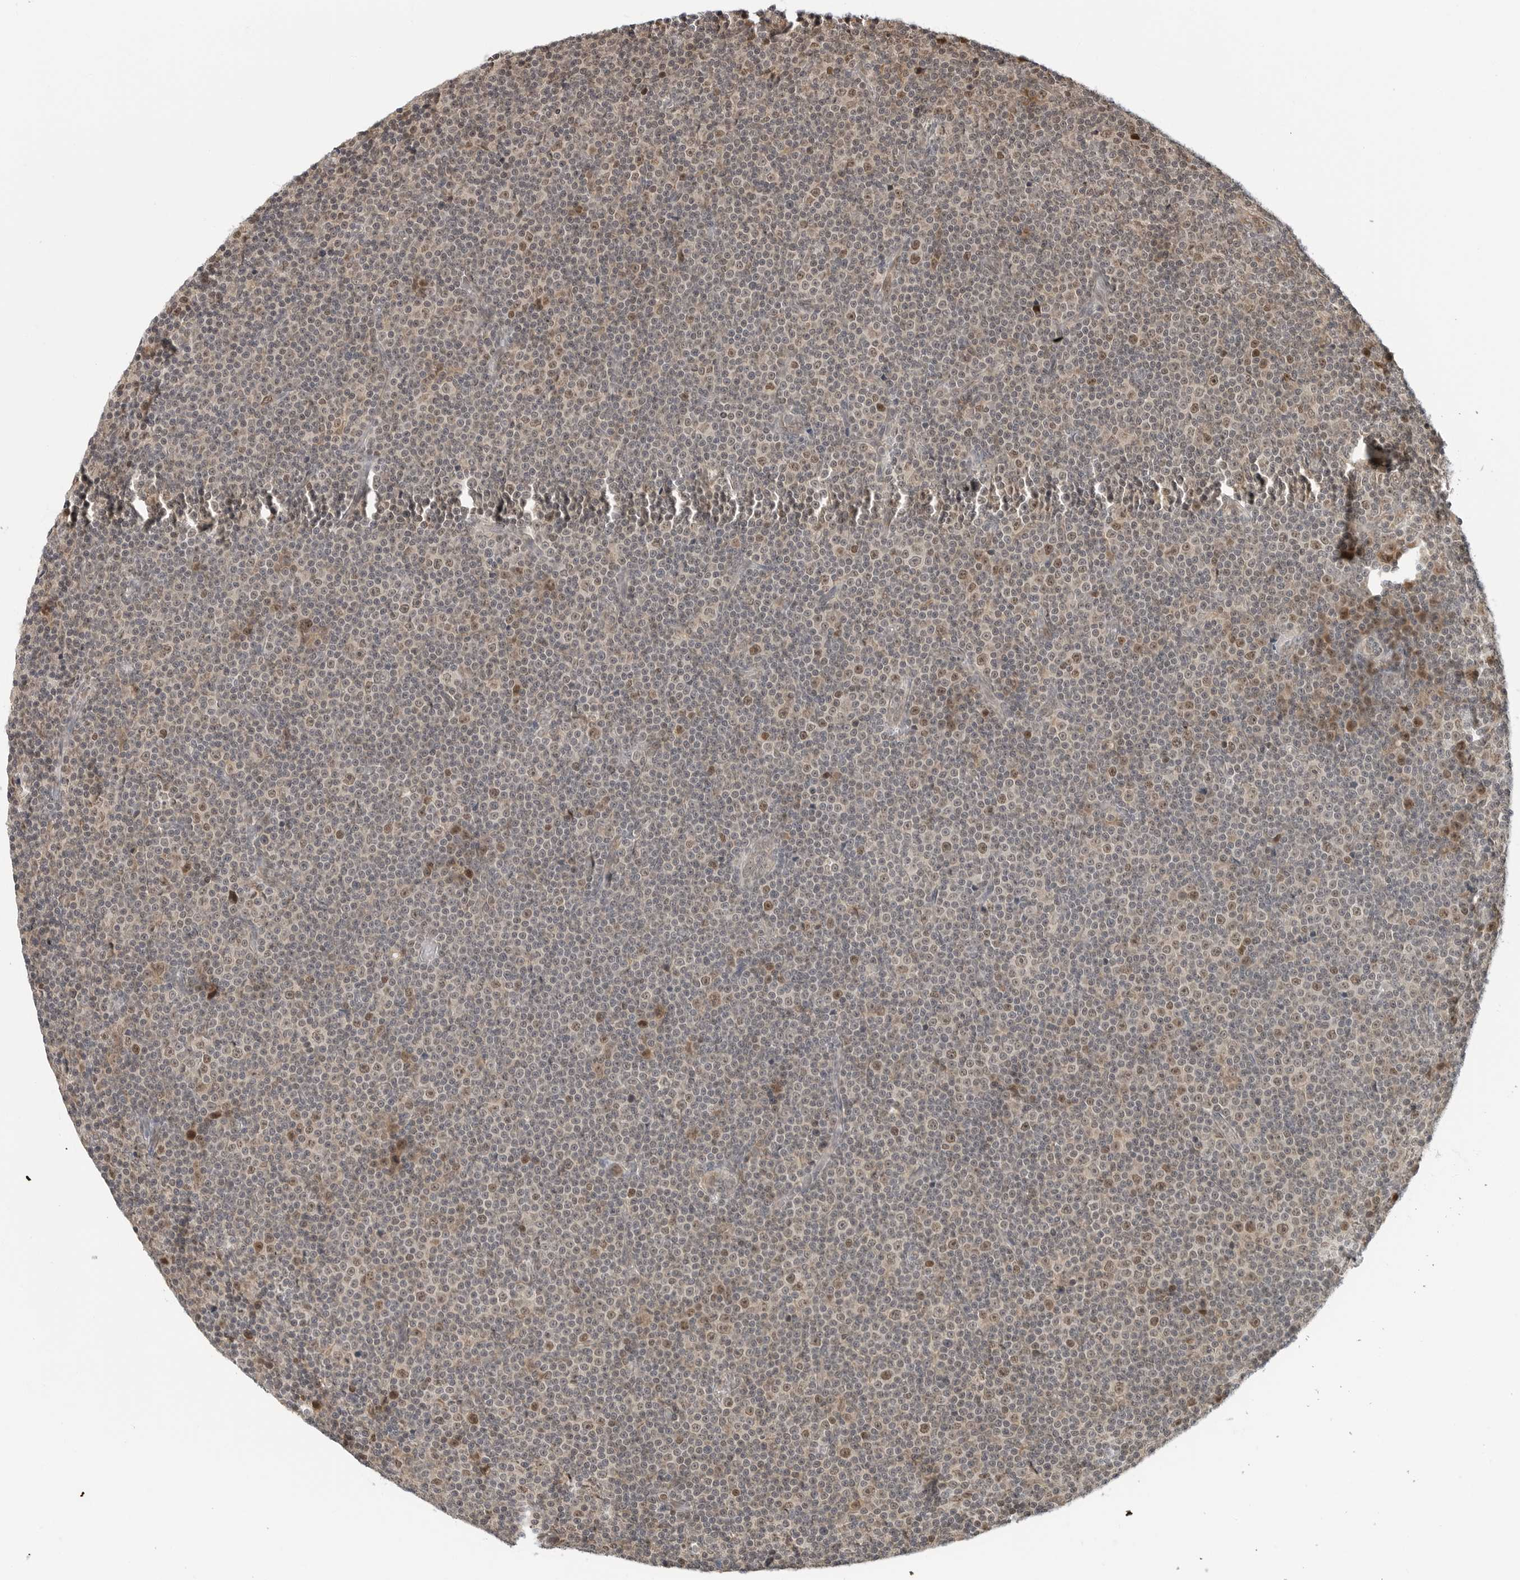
{"staining": {"intensity": "moderate", "quantity": "25%-75%", "location": "nuclear"}, "tissue": "lymphoma", "cell_type": "Tumor cells", "image_type": "cancer", "snomed": [{"axis": "morphology", "description": "Malignant lymphoma, non-Hodgkin's type, Low grade"}, {"axis": "topography", "description": "Lymph node"}], "caption": "DAB immunohistochemical staining of human low-grade malignant lymphoma, non-Hodgkin's type exhibits moderate nuclear protein positivity in approximately 25%-75% of tumor cells.", "gene": "TIPRL", "patient": {"sex": "female", "age": 67}}